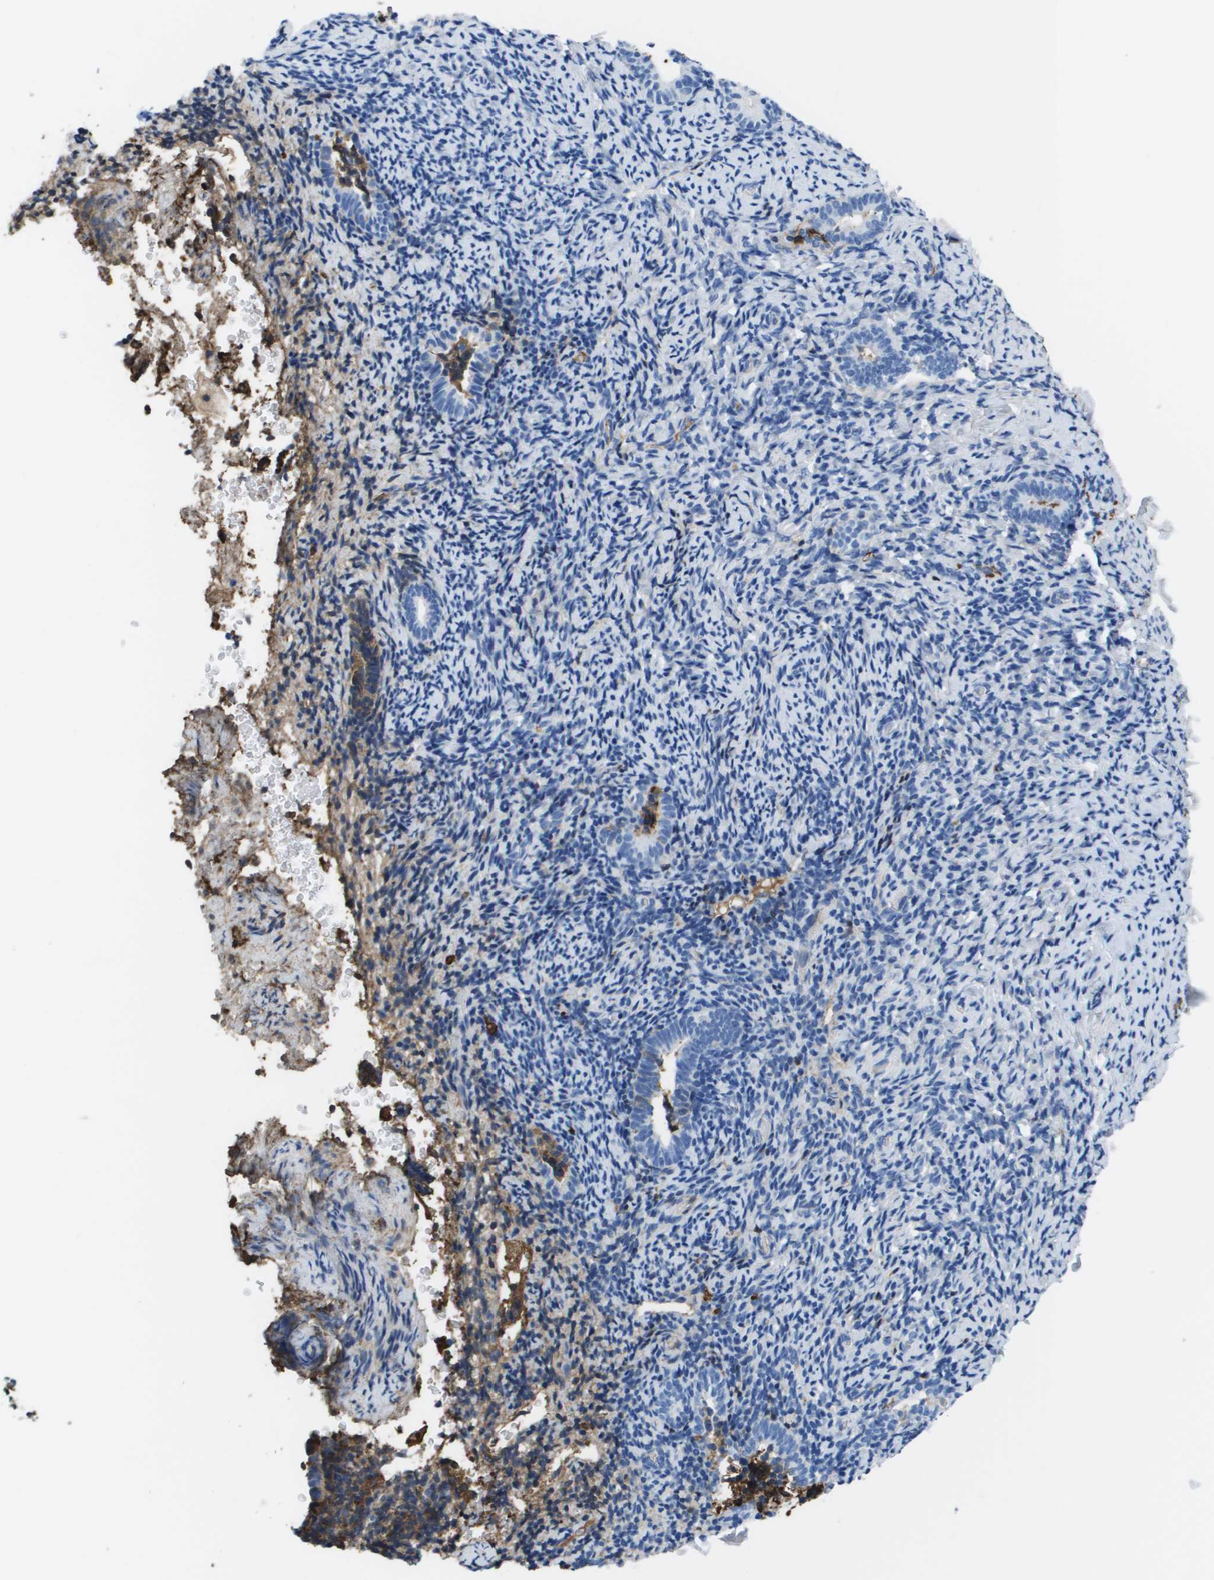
{"staining": {"intensity": "negative", "quantity": "none", "location": "none"}, "tissue": "endometrium", "cell_type": "Cells in endometrial stroma", "image_type": "normal", "snomed": [{"axis": "morphology", "description": "Normal tissue, NOS"}, {"axis": "topography", "description": "Endometrium"}], "caption": "The photomicrograph displays no significant positivity in cells in endometrial stroma of endometrium. (Stains: DAB immunohistochemistry with hematoxylin counter stain, Microscopy: brightfield microscopy at high magnification).", "gene": "VTN", "patient": {"sex": "female", "age": 51}}